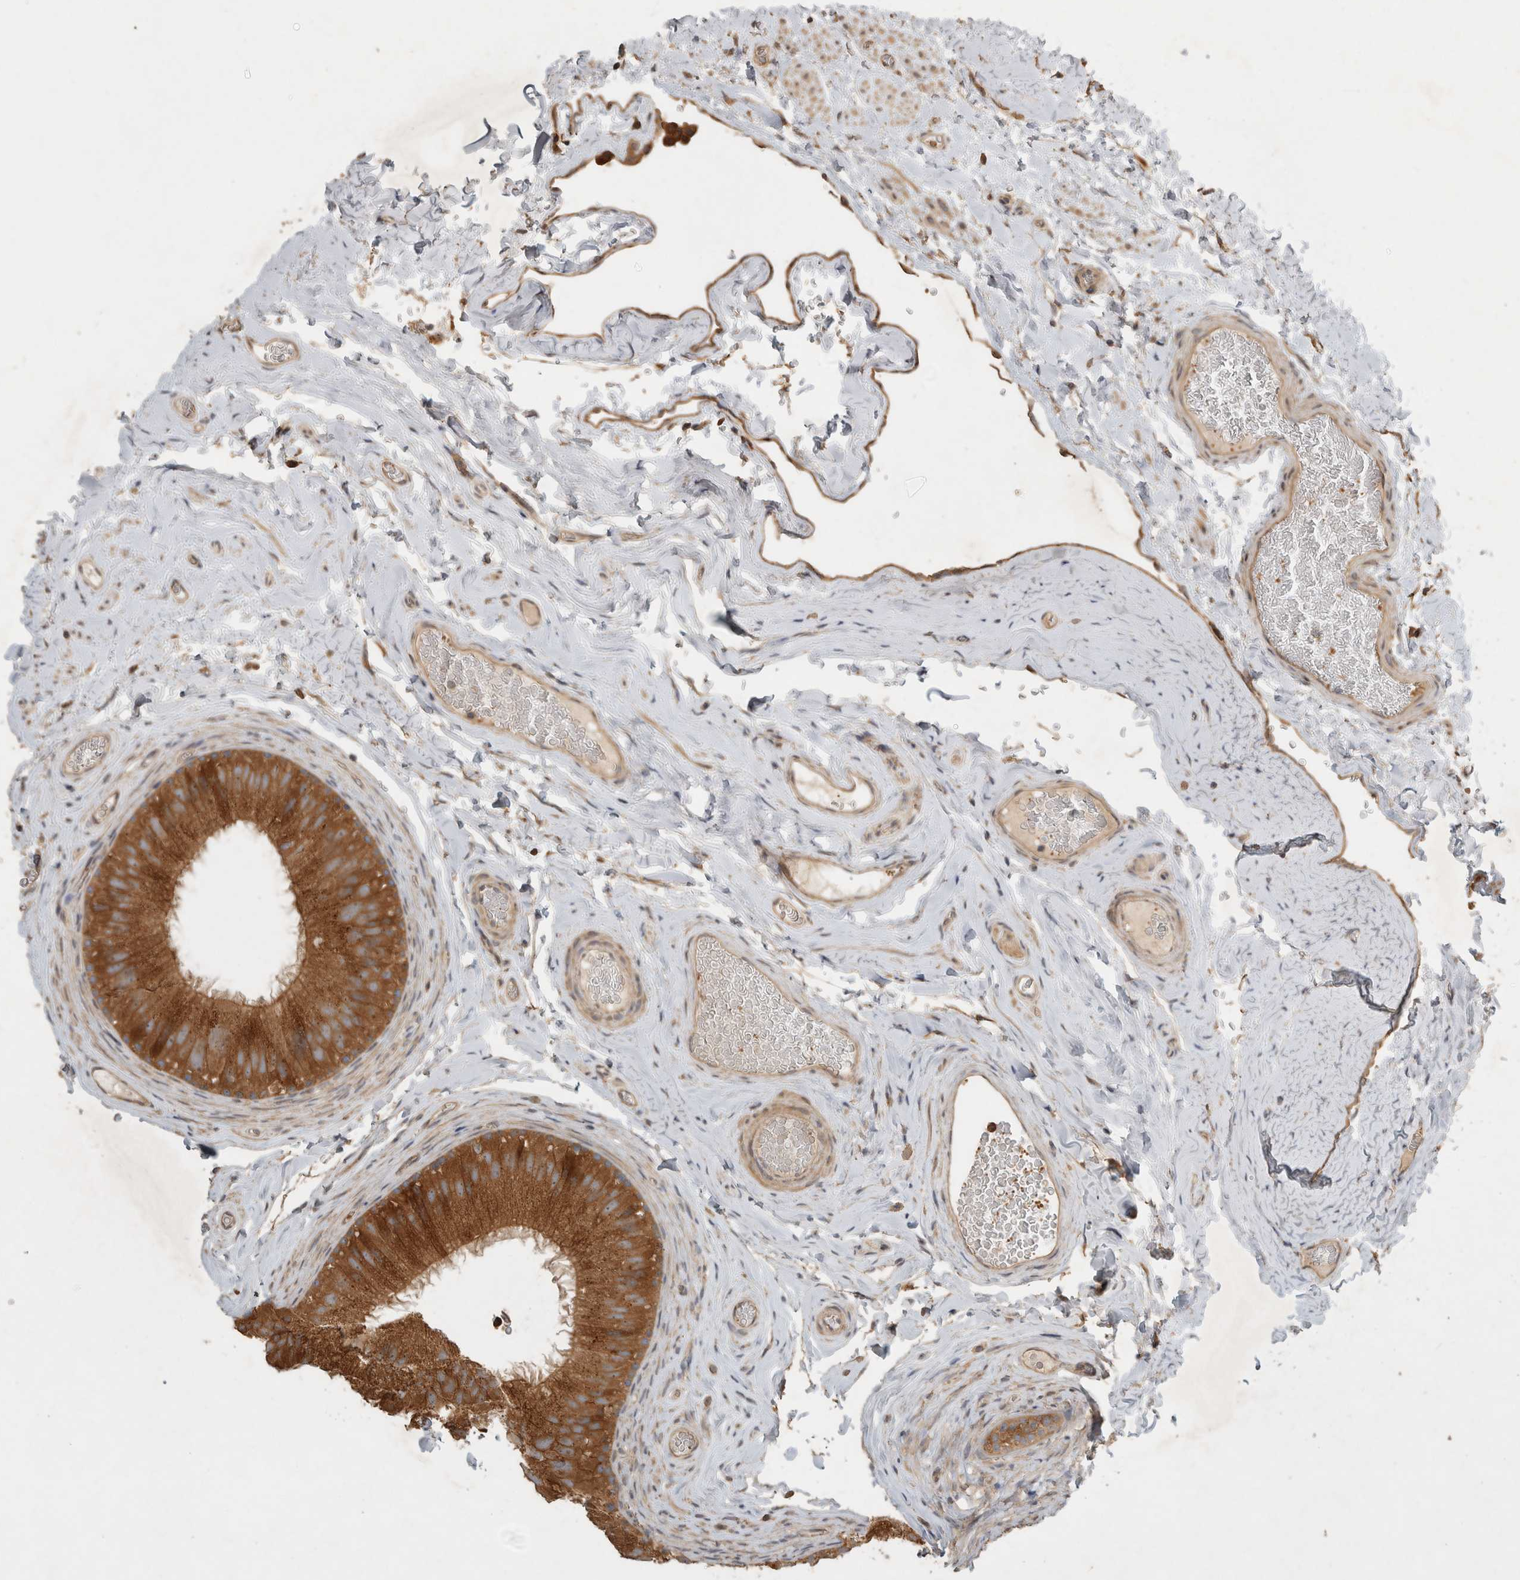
{"staining": {"intensity": "strong", "quantity": ">75%", "location": "cytoplasmic/membranous"}, "tissue": "epididymis", "cell_type": "Glandular cells", "image_type": "normal", "snomed": [{"axis": "morphology", "description": "Normal tissue, NOS"}, {"axis": "topography", "description": "Vascular tissue"}, {"axis": "topography", "description": "Epididymis"}], "caption": "Strong cytoplasmic/membranous expression for a protein is seen in approximately >75% of glandular cells of unremarkable epididymis using immunohistochemistry.", "gene": "VEPH1", "patient": {"sex": "male", "age": 49}}